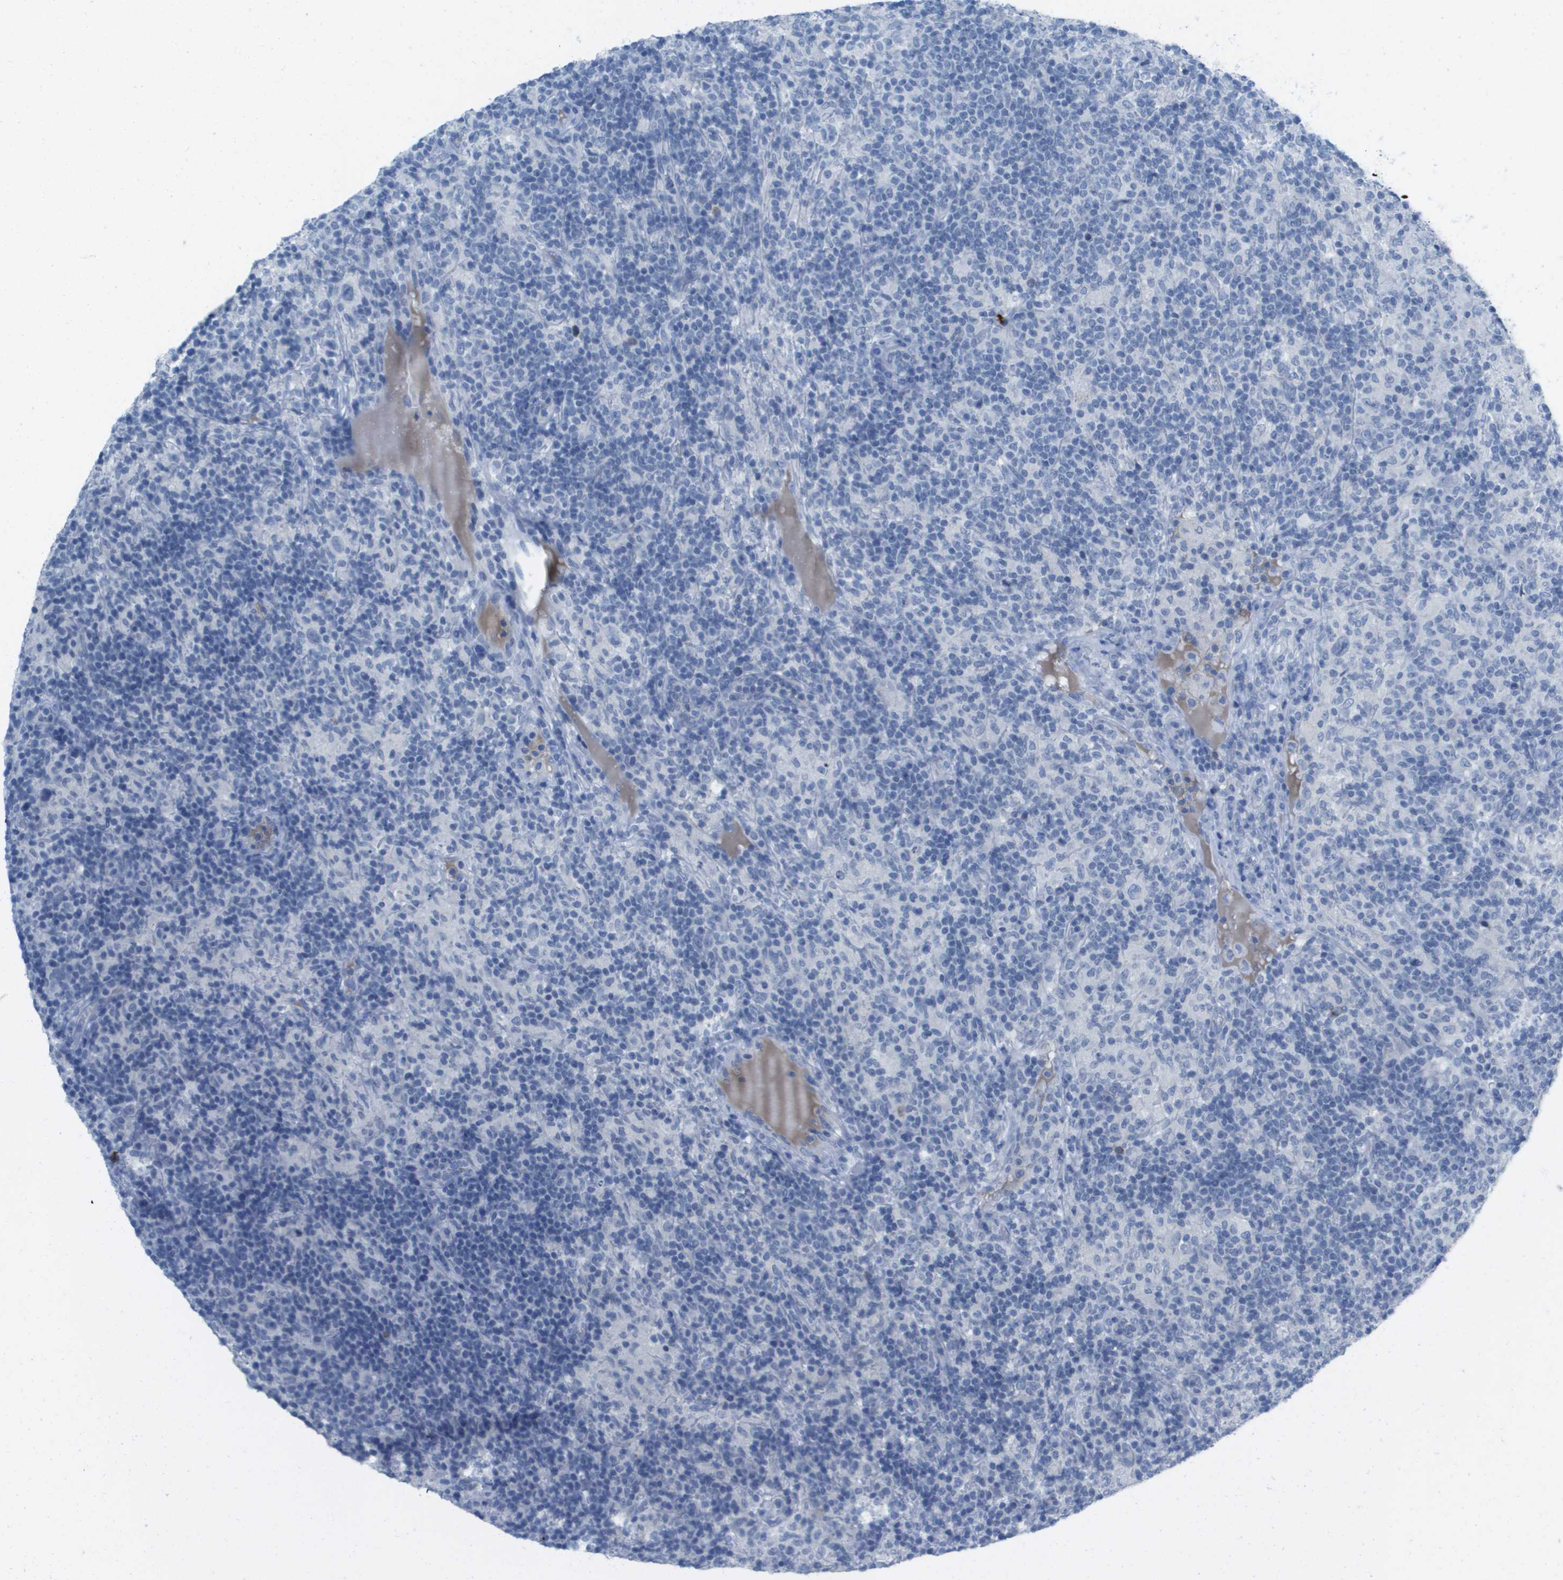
{"staining": {"intensity": "negative", "quantity": "none", "location": "none"}, "tissue": "lymphoma", "cell_type": "Tumor cells", "image_type": "cancer", "snomed": [{"axis": "morphology", "description": "Hodgkin's disease, NOS"}, {"axis": "topography", "description": "Lymph node"}], "caption": "An IHC histopathology image of Hodgkin's disease is shown. There is no staining in tumor cells of Hodgkin's disease.", "gene": "GPR18", "patient": {"sex": "male", "age": 70}}